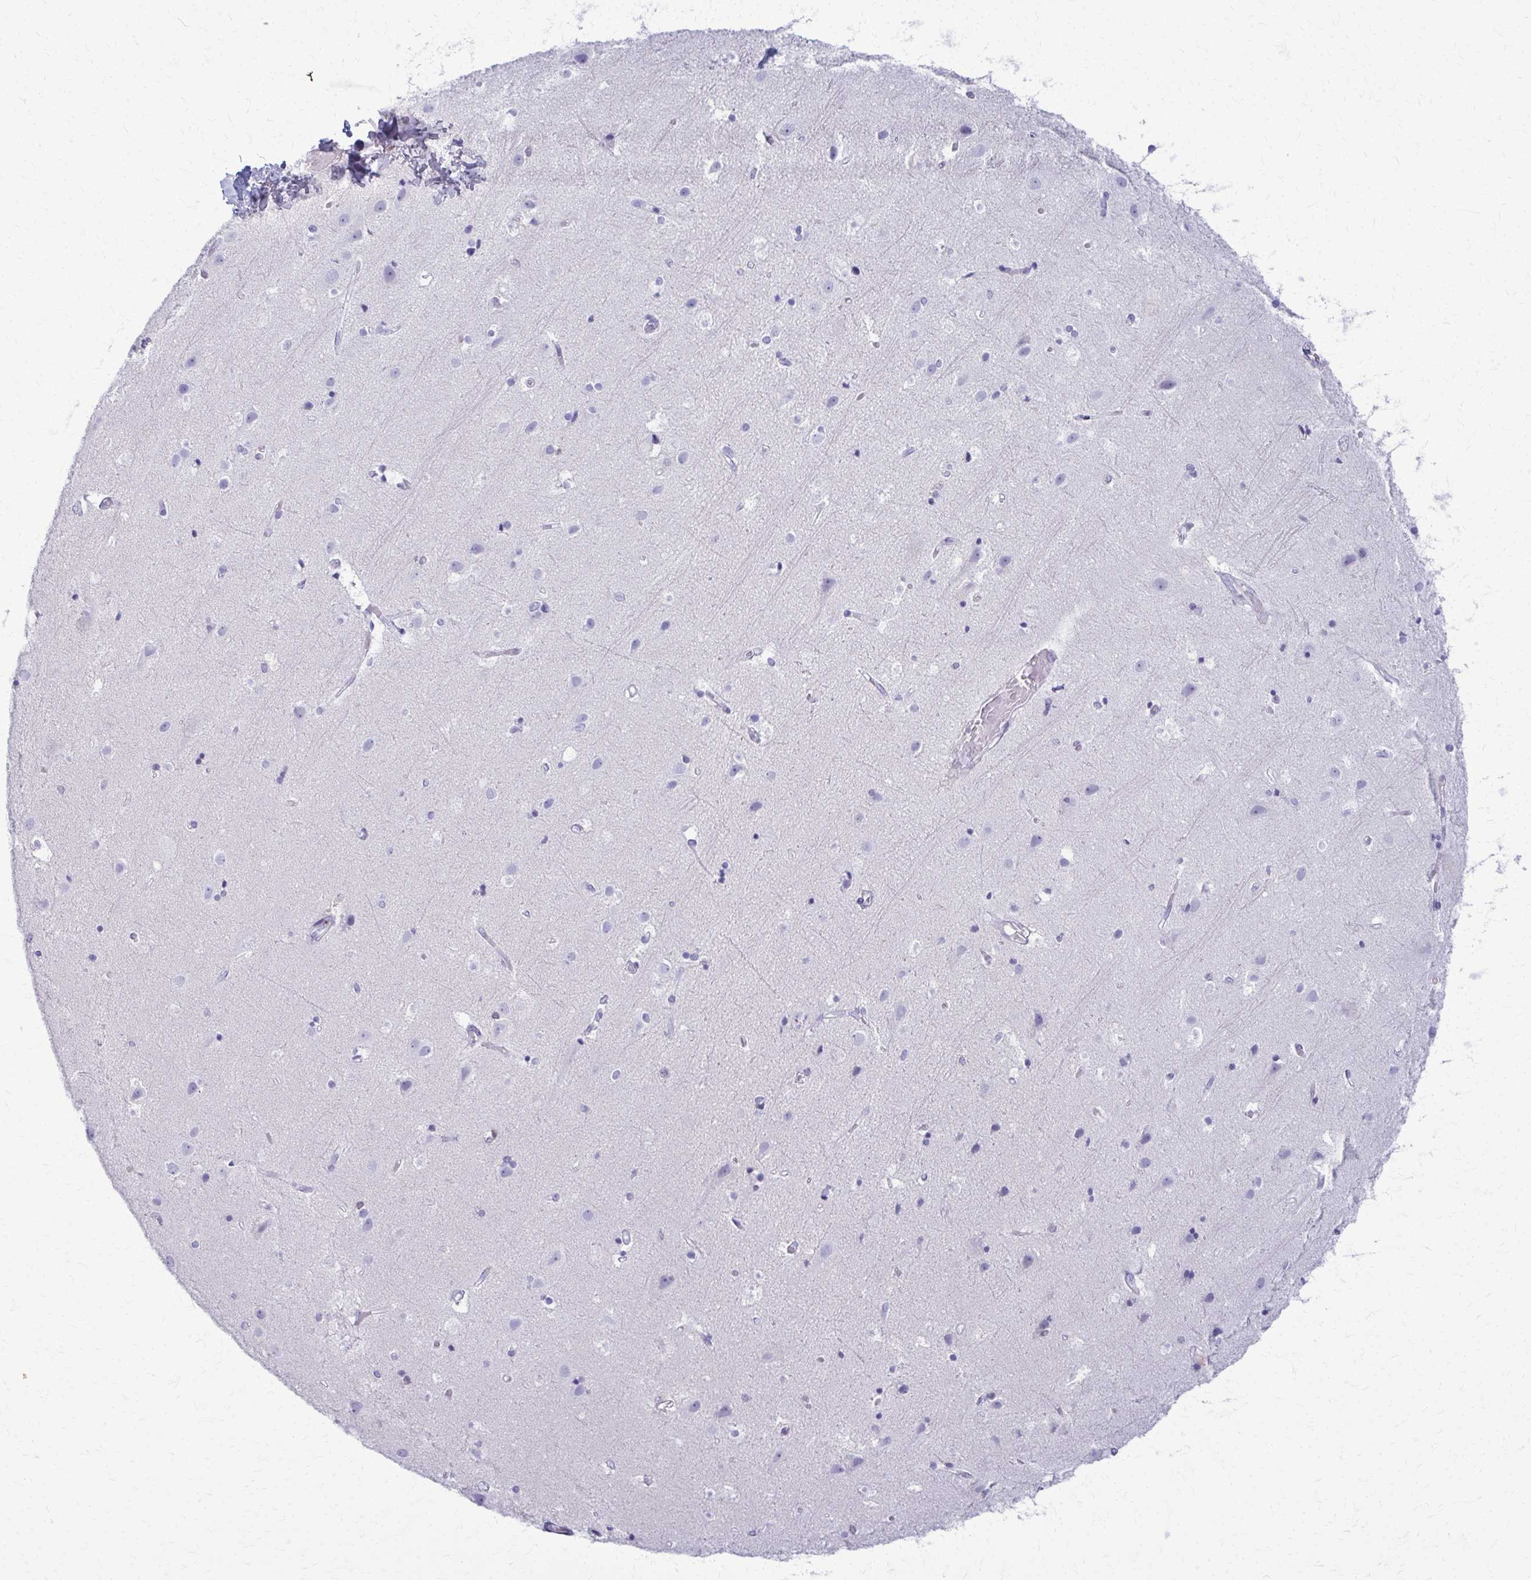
{"staining": {"intensity": "negative", "quantity": "none", "location": "none"}, "tissue": "cerebral cortex", "cell_type": "Endothelial cells", "image_type": "normal", "snomed": [{"axis": "morphology", "description": "Normal tissue, NOS"}, {"axis": "topography", "description": "Cerebral cortex"}], "caption": "Cerebral cortex stained for a protein using immunohistochemistry (IHC) demonstrates no positivity endothelial cells.", "gene": "ACSM2A", "patient": {"sex": "female", "age": 52}}